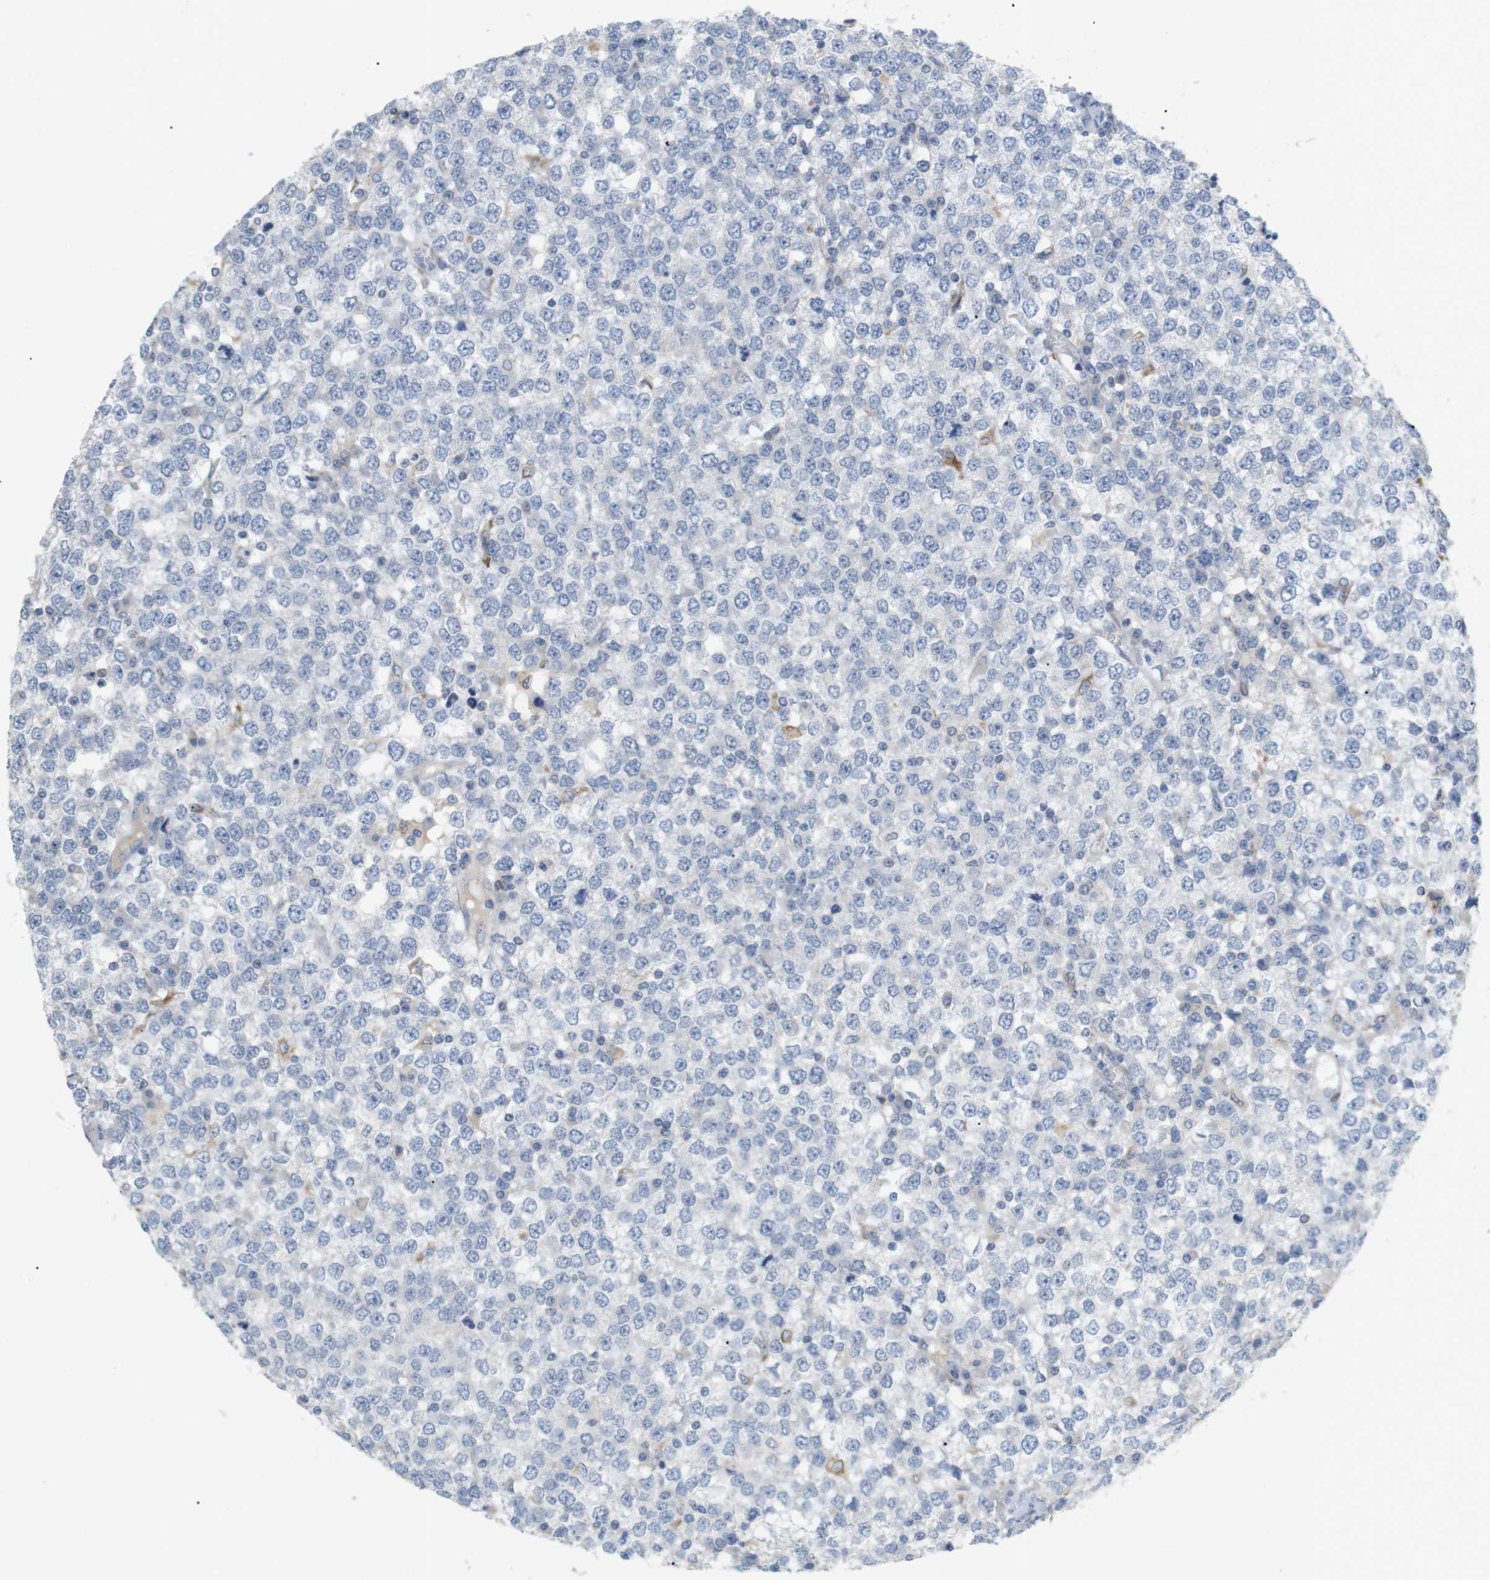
{"staining": {"intensity": "negative", "quantity": "none", "location": "none"}, "tissue": "testis cancer", "cell_type": "Tumor cells", "image_type": "cancer", "snomed": [{"axis": "morphology", "description": "Seminoma, NOS"}, {"axis": "topography", "description": "Testis"}], "caption": "The histopathology image demonstrates no significant positivity in tumor cells of seminoma (testis).", "gene": "ITPR1", "patient": {"sex": "male", "age": 65}}